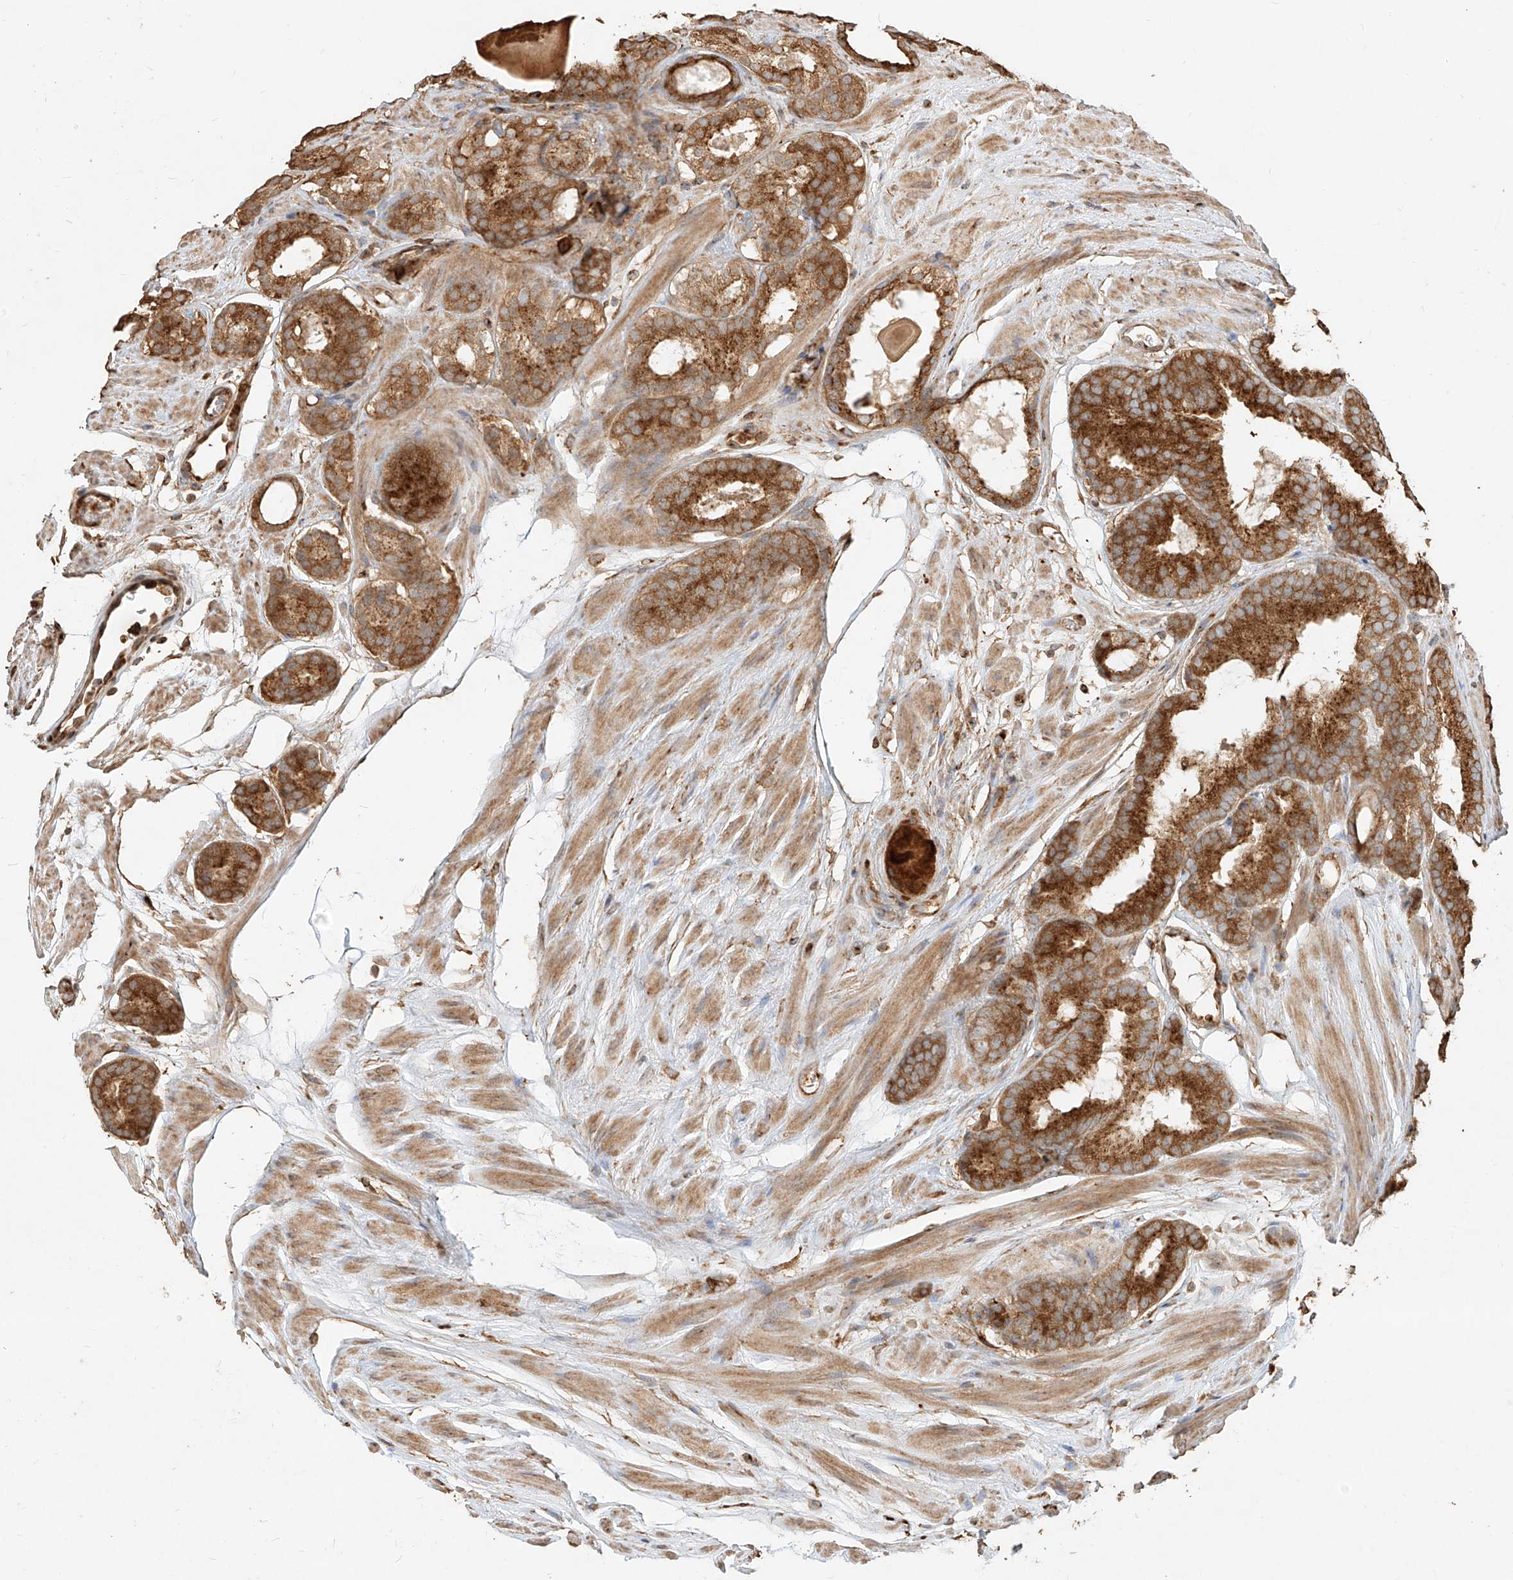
{"staining": {"intensity": "moderate", "quantity": ">75%", "location": "cytoplasmic/membranous"}, "tissue": "prostate cancer", "cell_type": "Tumor cells", "image_type": "cancer", "snomed": [{"axis": "morphology", "description": "Adenocarcinoma, Low grade"}, {"axis": "topography", "description": "Prostate"}], "caption": "Protein expression analysis of human prostate cancer (adenocarcinoma (low-grade)) reveals moderate cytoplasmic/membranous positivity in about >75% of tumor cells.", "gene": "EFNB1", "patient": {"sex": "male", "age": 69}}